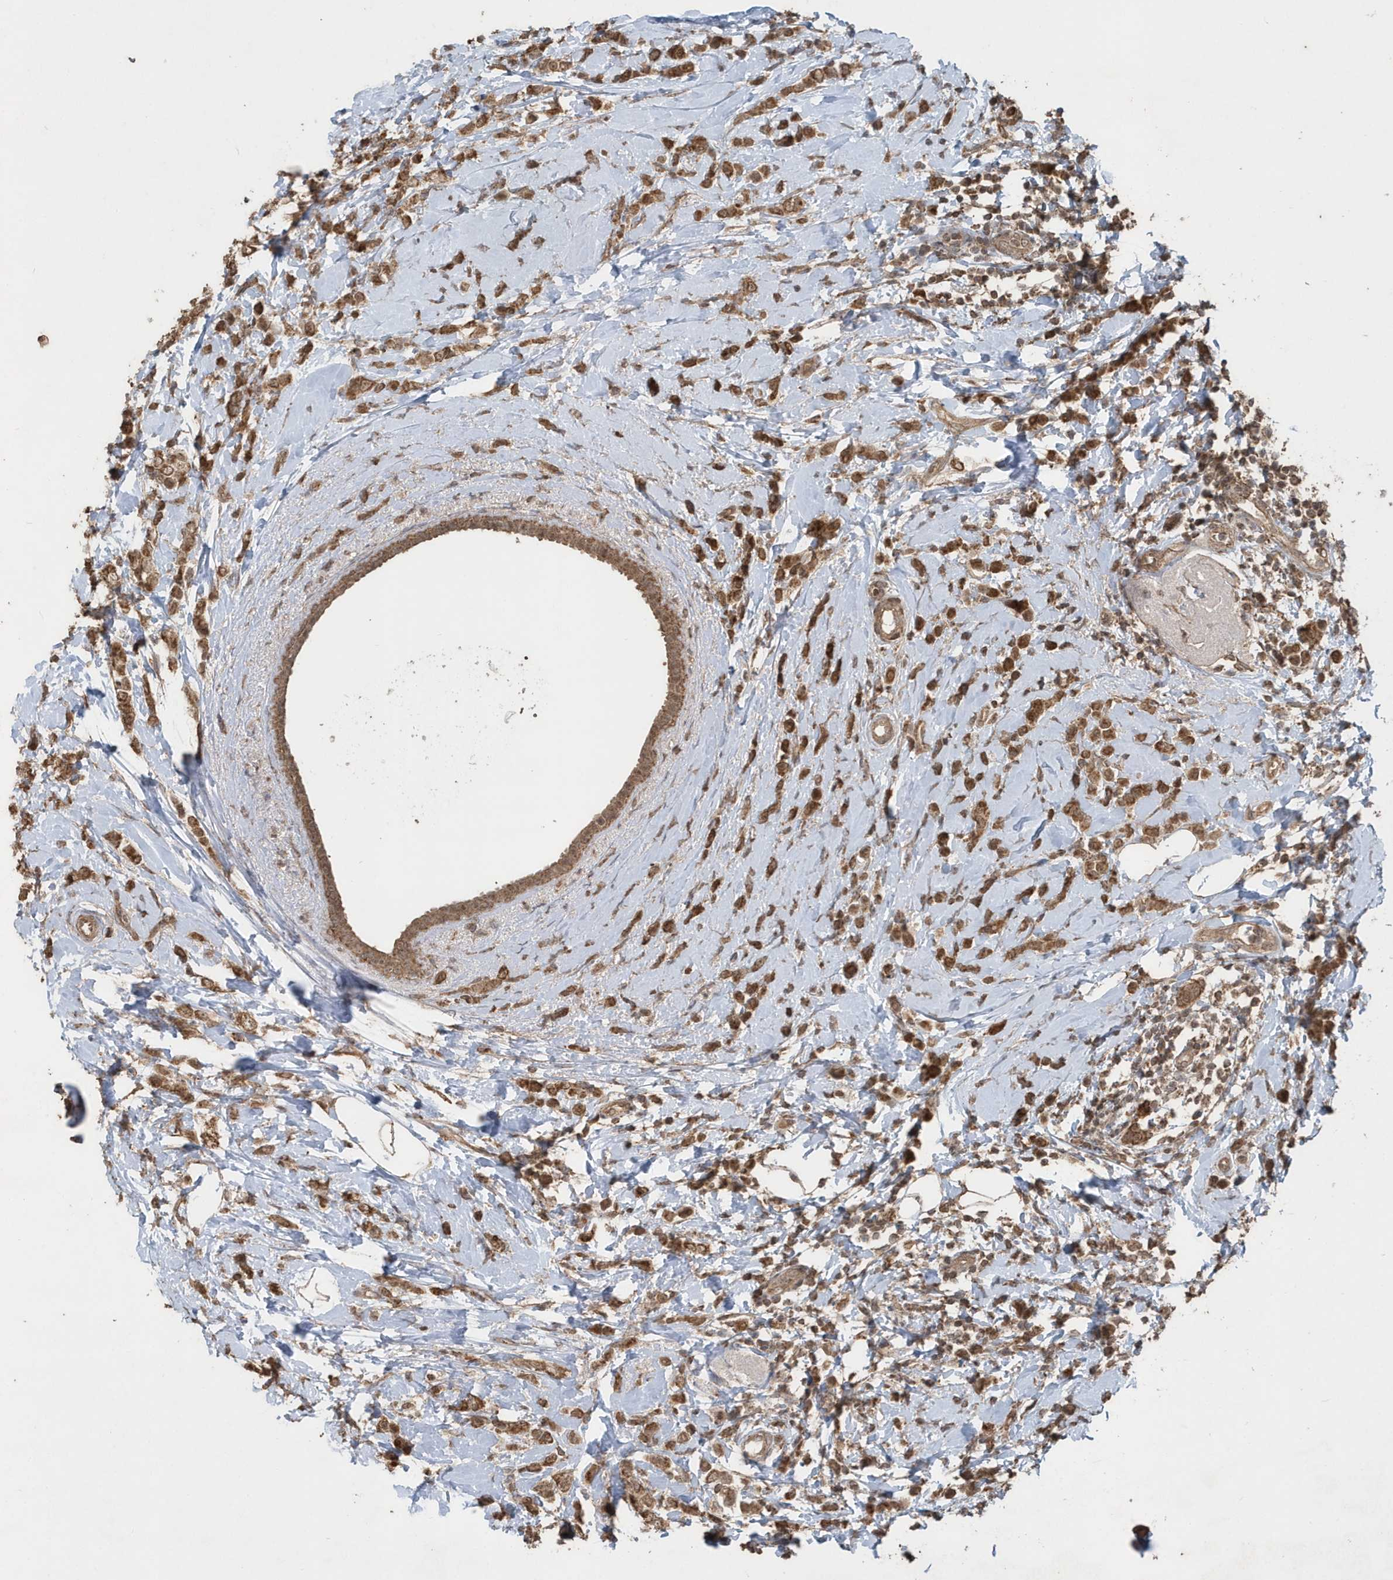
{"staining": {"intensity": "strong", "quantity": ">75%", "location": "cytoplasmic/membranous"}, "tissue": "breast cancer", "cell_type": "Tumor cells", "image_type": "cancer", "snomed": [{"axis": "morphology", "description": "Lobular carcinoma"}, {"axis": "topography", "description": "Breast"}], "caption": "A photomicrograph showing strong cytoplasmic/membranous expression in approximately >75% of tumor cells in breast cancer (lobular carcinoma), as visualized by brown immunohistochemical staining.", "gene": "PAXBP1", "patient": {"sex": "female", "age": 47}}